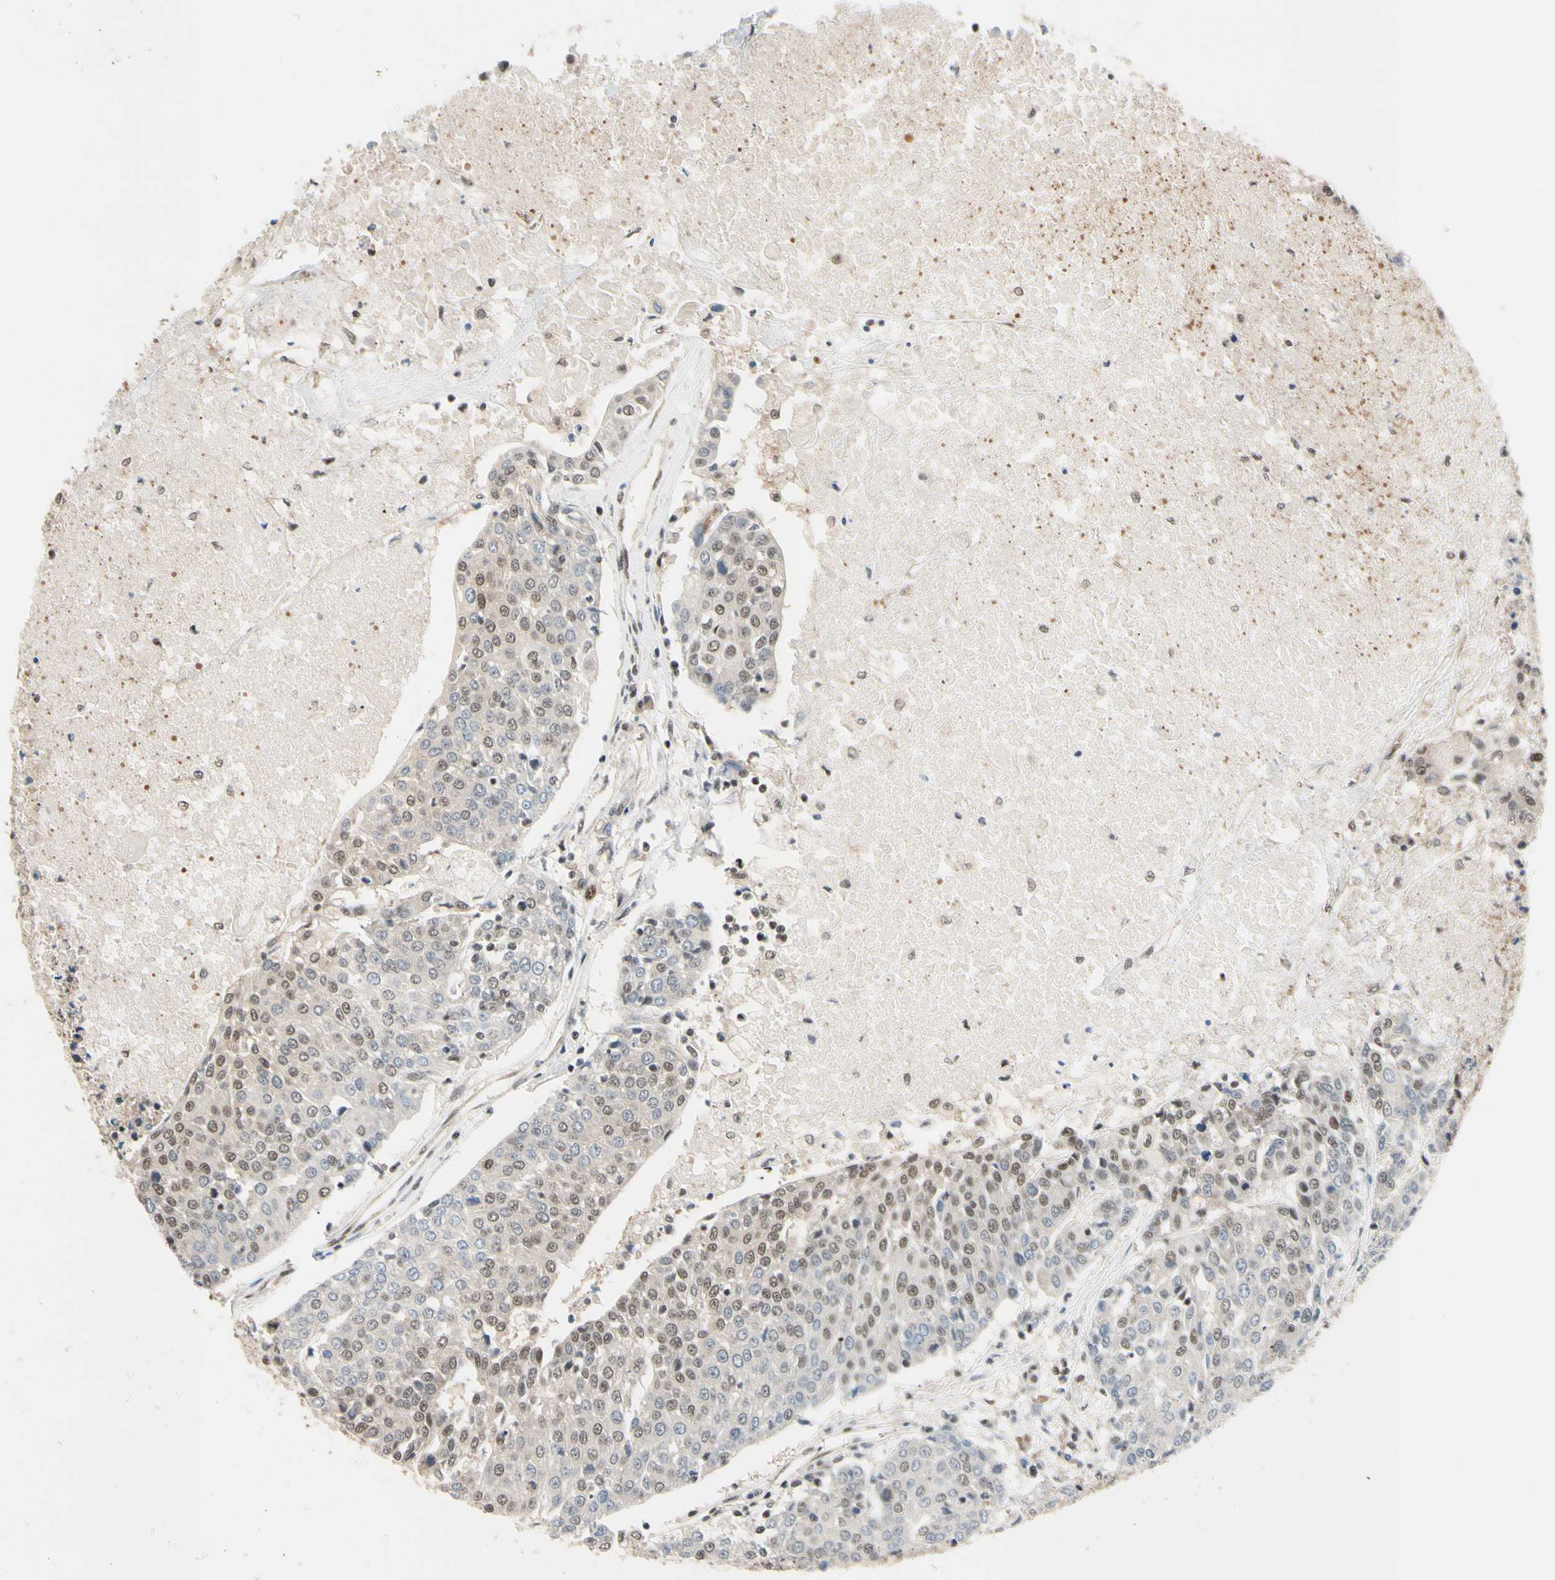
{"staining": {"intensity": "weak", "quantity": "25%-75%", "location": "nuclear"}, "tissue": "urothelial cancer", "cell_type": "Tumor cells", "image_type": "cancer", "snomed": [{"axis": "morphology", "description": "Urothelial carcinoma, High grade"}, {"axis": "topography", "description": "Urinary bladder"}], "caption": "Protein expression analysis of human high-grade urothelial carcinoma reveals weak nuclear staining in about 25%-75% of tumor cells. The protein is stained brown, and the nuclei are stained in blue (DAB IHC with brightfield microscopy, high magnification).", "gene": "TAF4", "patient": {"sex": "female", "age": 85}}